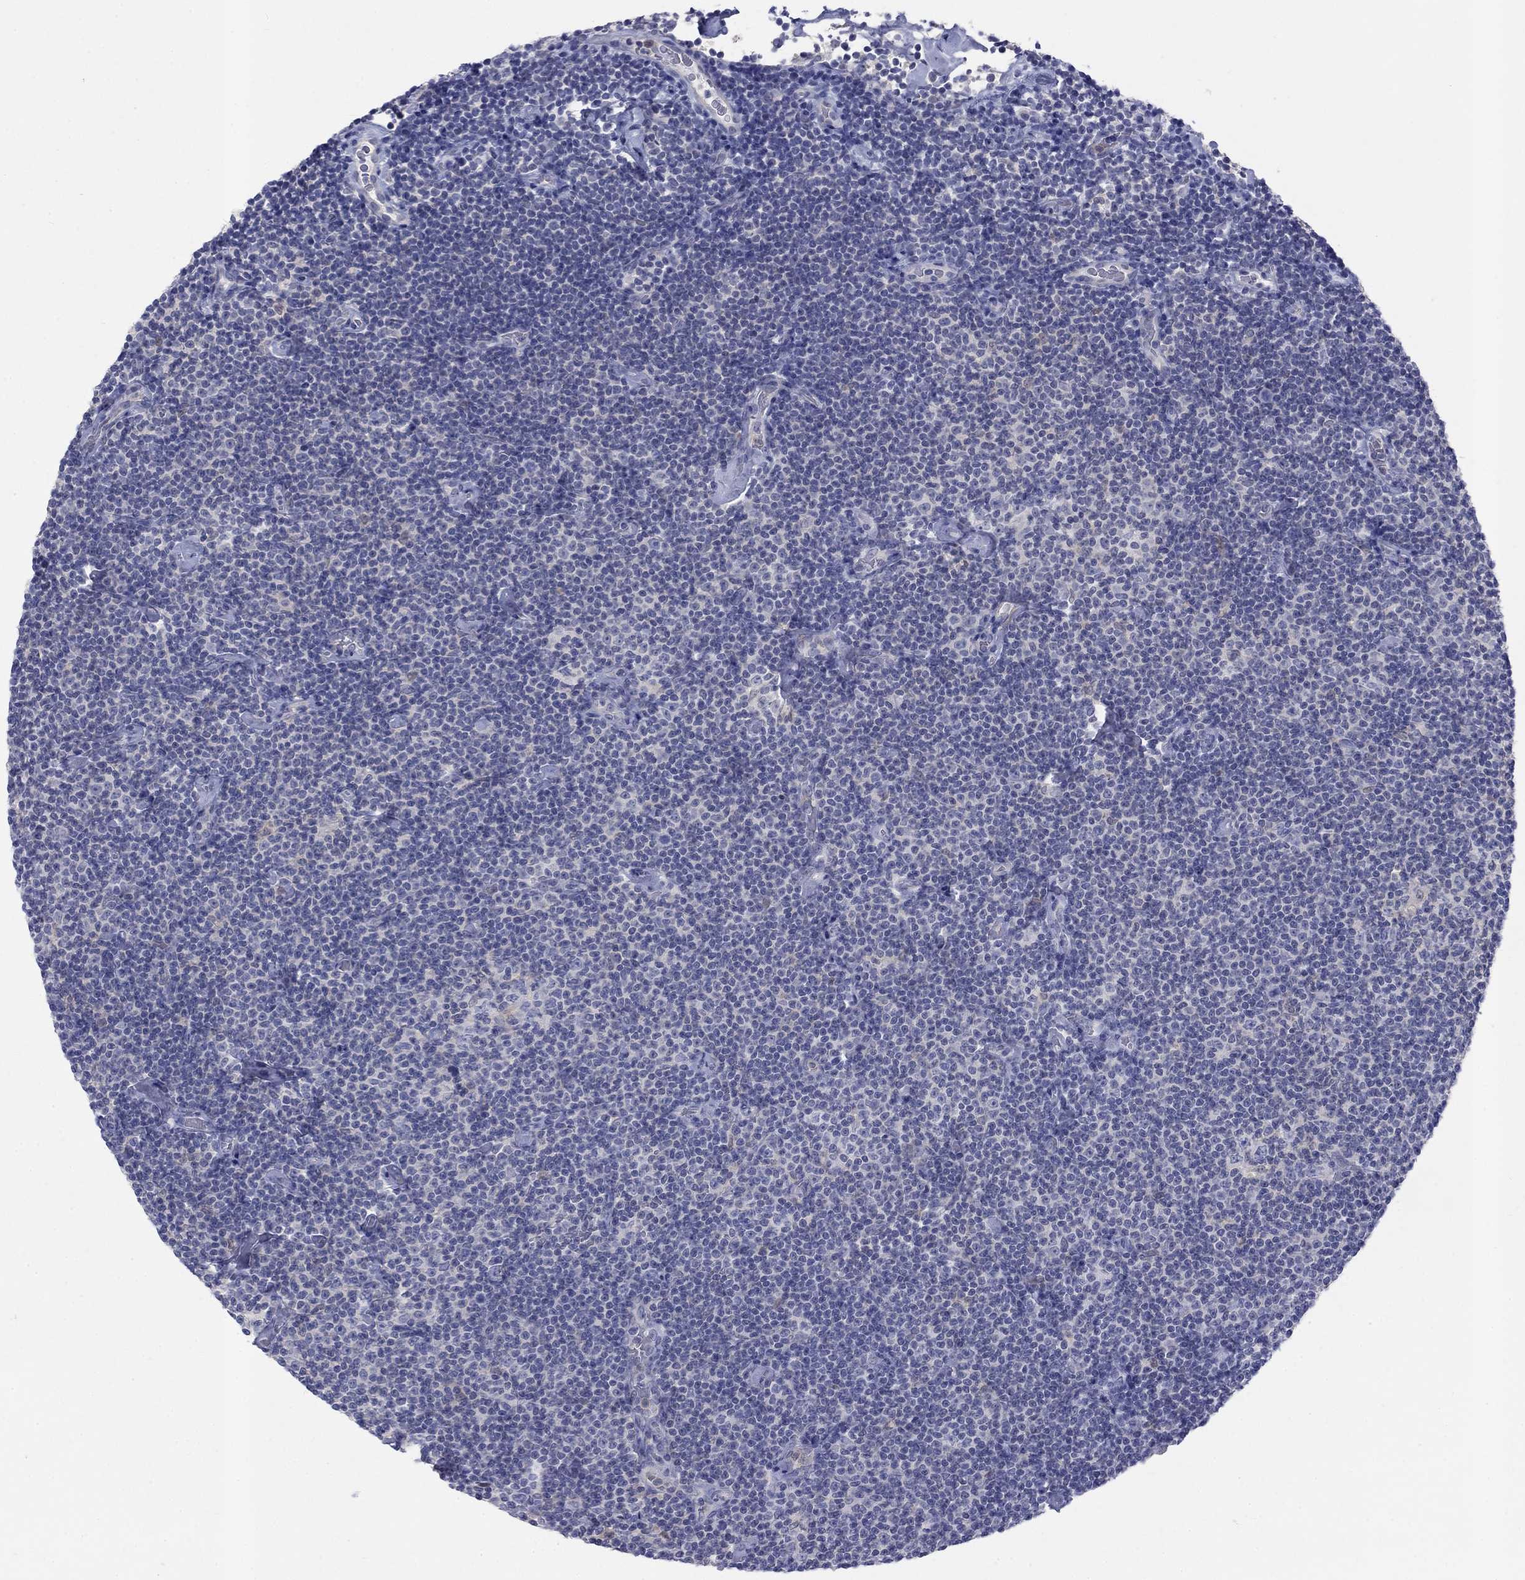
{"staining": {"intensity": "negative", "quantity": "none", "location": "none"}, "tissue": "lymphoma", "cell_type": "Tumor cells", "image_type": "cancer", "snomed": [{"axis": "morphology", "description": "Malignant lymphoma, non-Hodgkin's type, Low grade"}, {"axis": "topography", "description": "Lymph node"}], "caption": "Lymphoma was stained to show a protein in brown. There is no significant positivity in tumor cells. (DAB (3,3'-diaminobenzidine) immunohistochemistry (IHC) with hematoxylin counter stain).", "gene": "EGFLAM", "patient": {"sex": "male", "age": 81}}